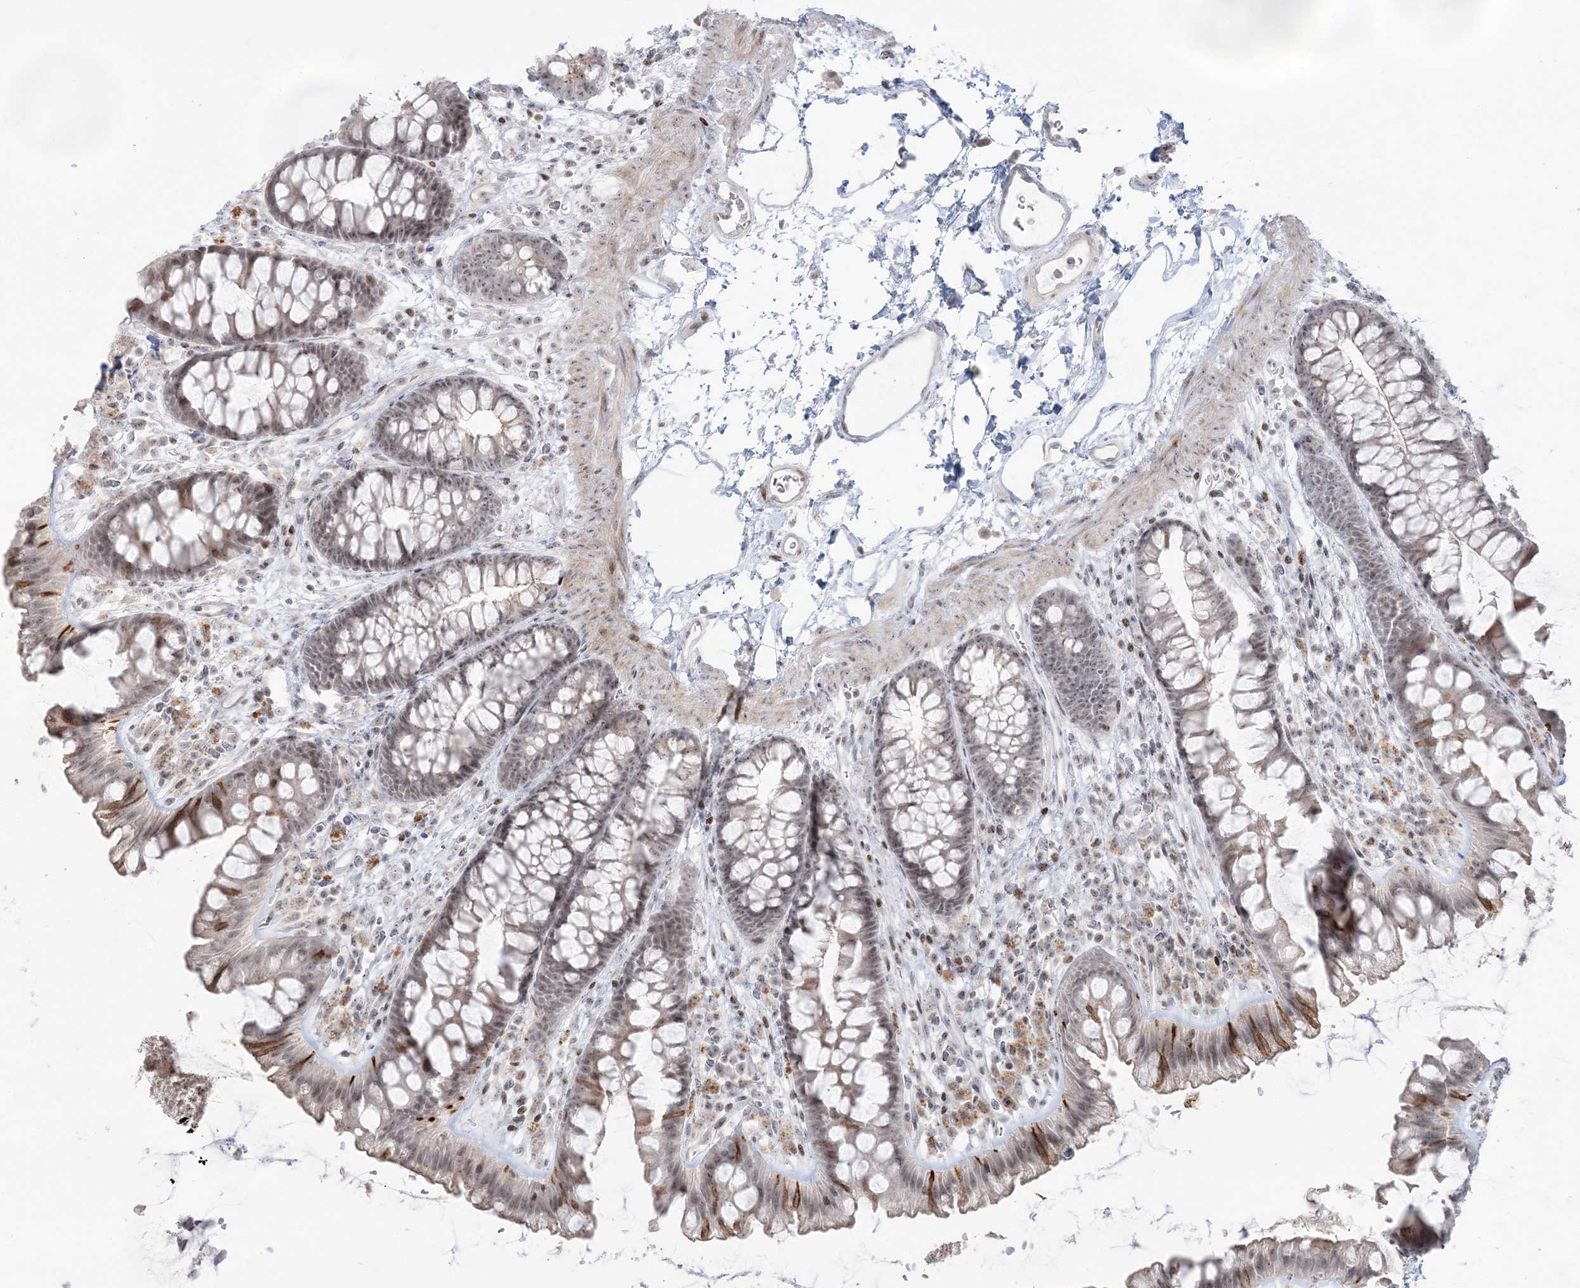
{"staining": {"intensity": "negative", "quantity": "none", "location": "none"}, "tissue": "colon", "cell_type": "Endothelial cells", "image_type": "normal", "snomed": [{"axis": "morphology", "description": "Normal tissue, NOS"}, {"axis": "topography", "description": "Colon"}], "caption": "A high-resolution histopathology image shows immunohistochemistry staining of normal colon, which exhibits no significant positivity in endothelial cells. (Immunohistochemistry, brightfield microscopy, high magnification).", "gene": "SH3BP4", "patient": {"sex": "female", "age": 62}}